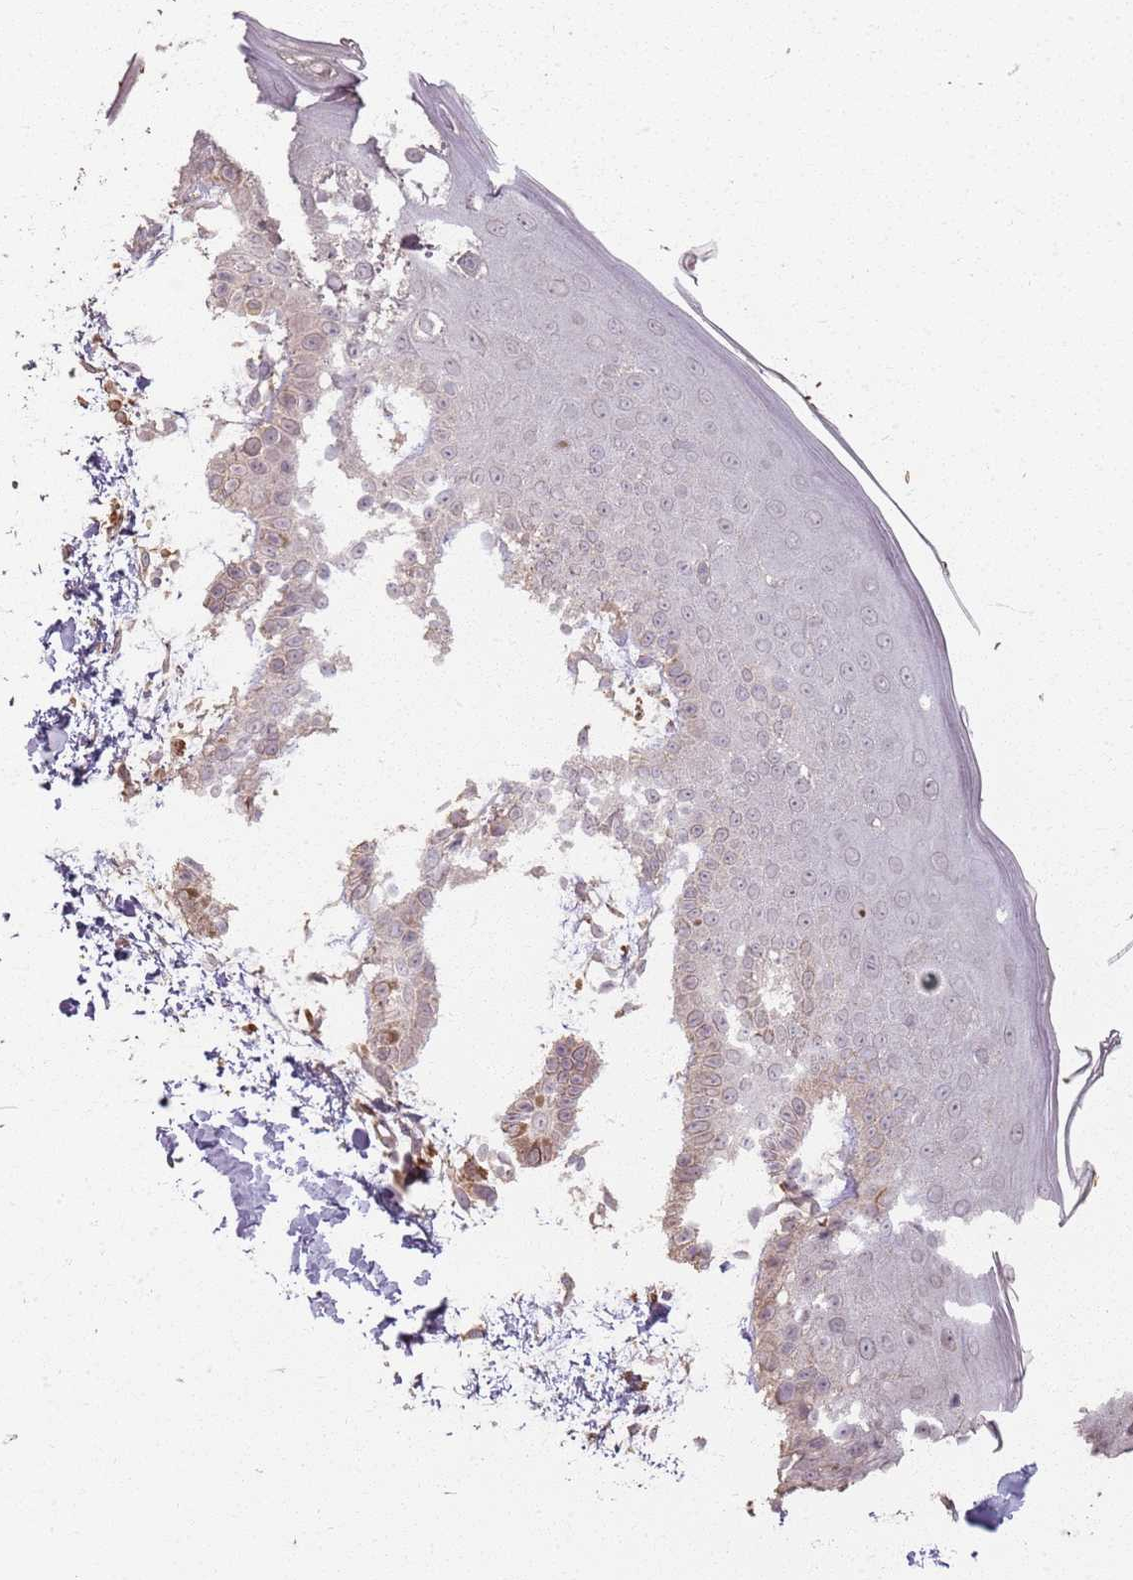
{"staining": {"intensity": "negative", "quantity": "none", "location": "none"}, "tissue": "skin", "cell_type": "Fibroblasts", "image_type": "normal", "snomed": [{"axis": "morphology", "description": "Normal tissue, NOS"}, {"axis": "topography", "description": "Skin"}], "caption": "Human skin stained for a protein using IHC shows no staining in fibroblasts.", "gene": "CCDC168", "patient": {"sex": "male", "age": 52}}